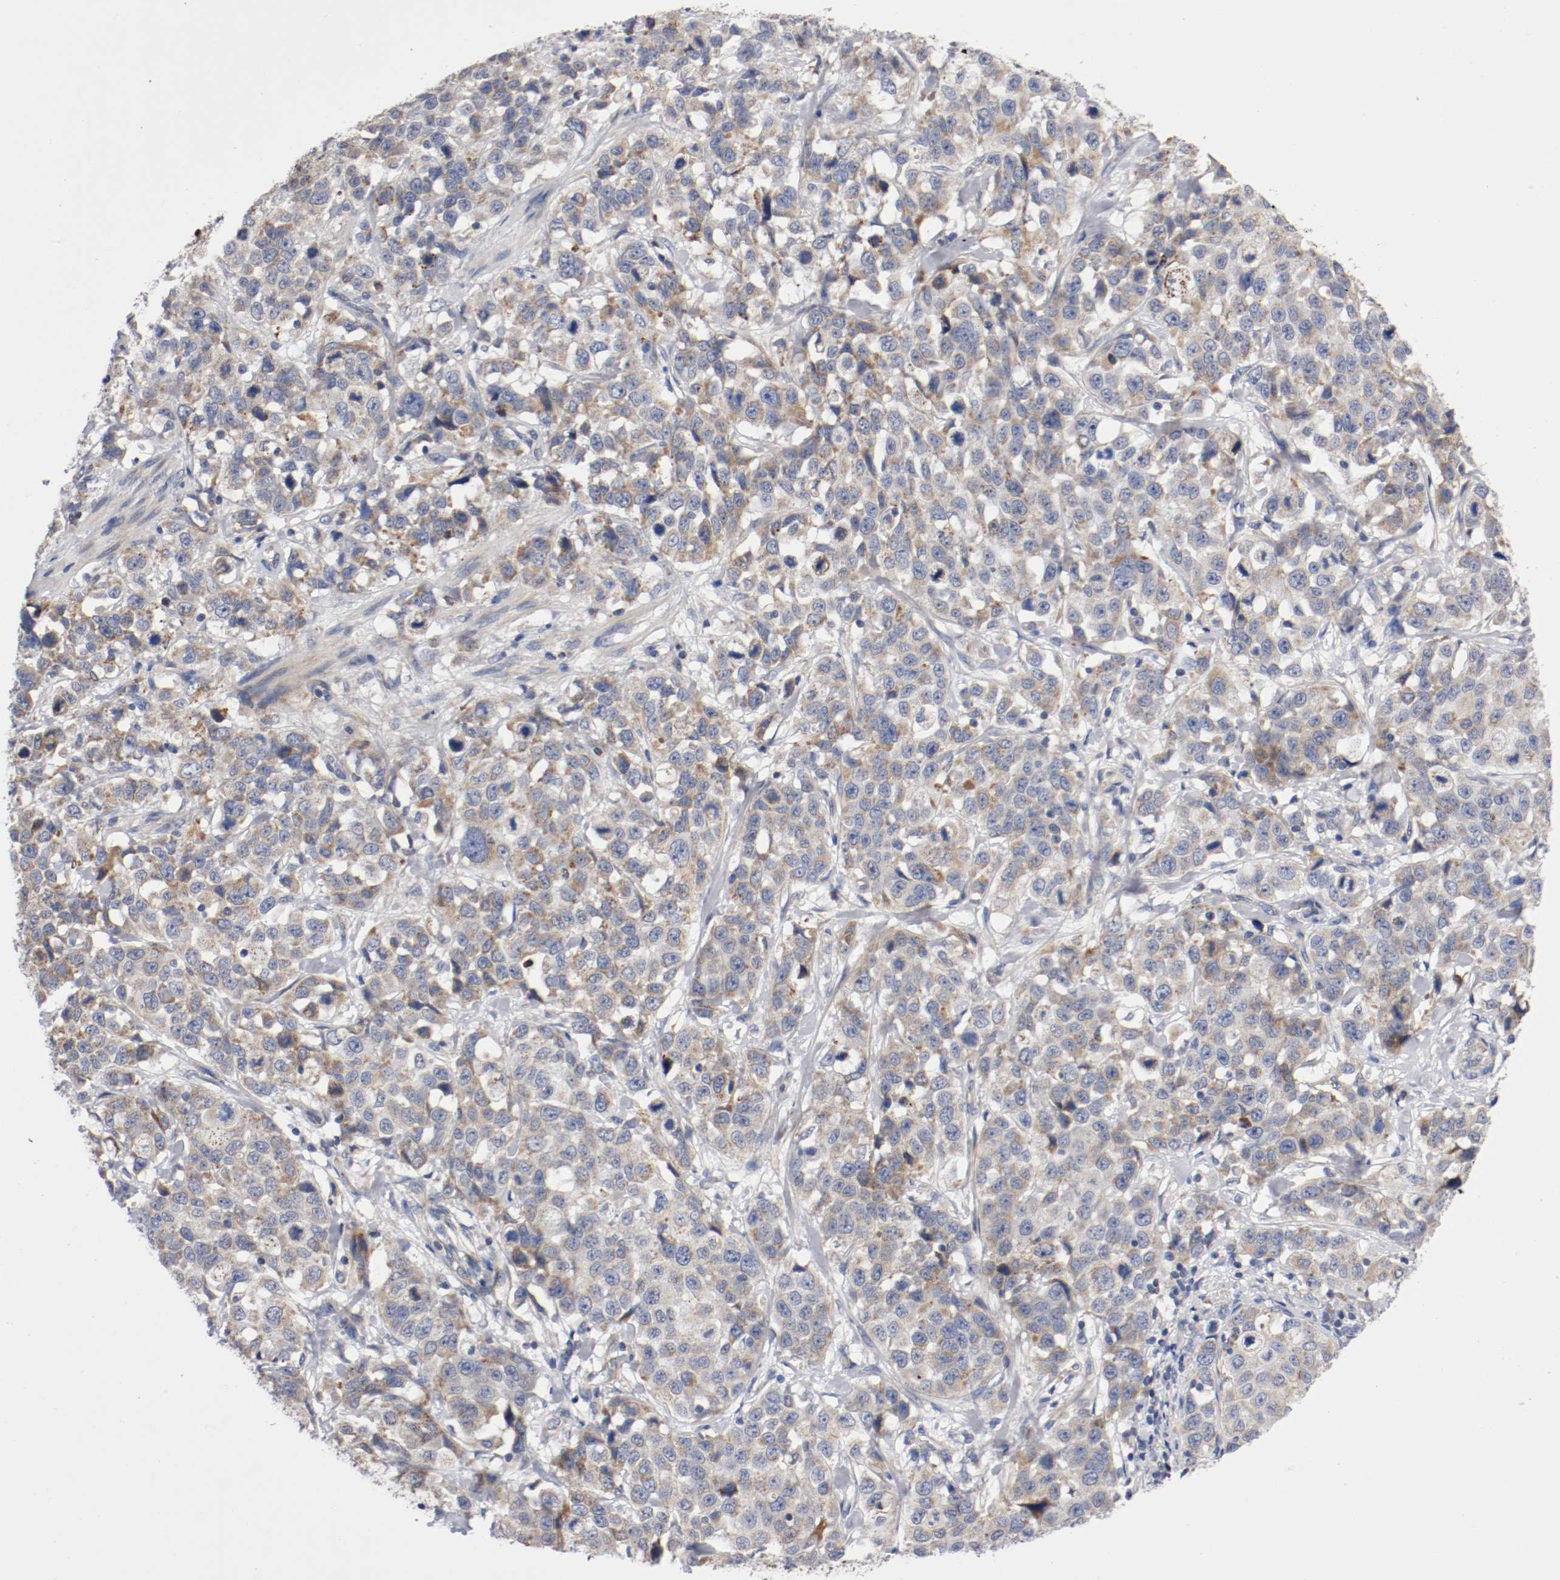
{"staining": {"intensity": "weak", "quantity": "25%-75%", "location": "cytoplasmic/membranous"}, "tissue": "stomach cancer", "cell_type": "Tumor cells", "image_type": "cancer", "snomed": [{"axis": "morphology", "description": "Normal tissue, NOS"}, {"axis": "morphology", "description": "Adenocarcinoma, NOS"}, {"axis": "topography", "description": "Stomach"}], "caption": "The immunohistochemical stain highlights weak cytoplasmic/membranous expression in tumor cells of adenocarcinoma (stomach) tissue.", "gene": "PCSK6", "patient": {"sex": "male", "age": 48}}